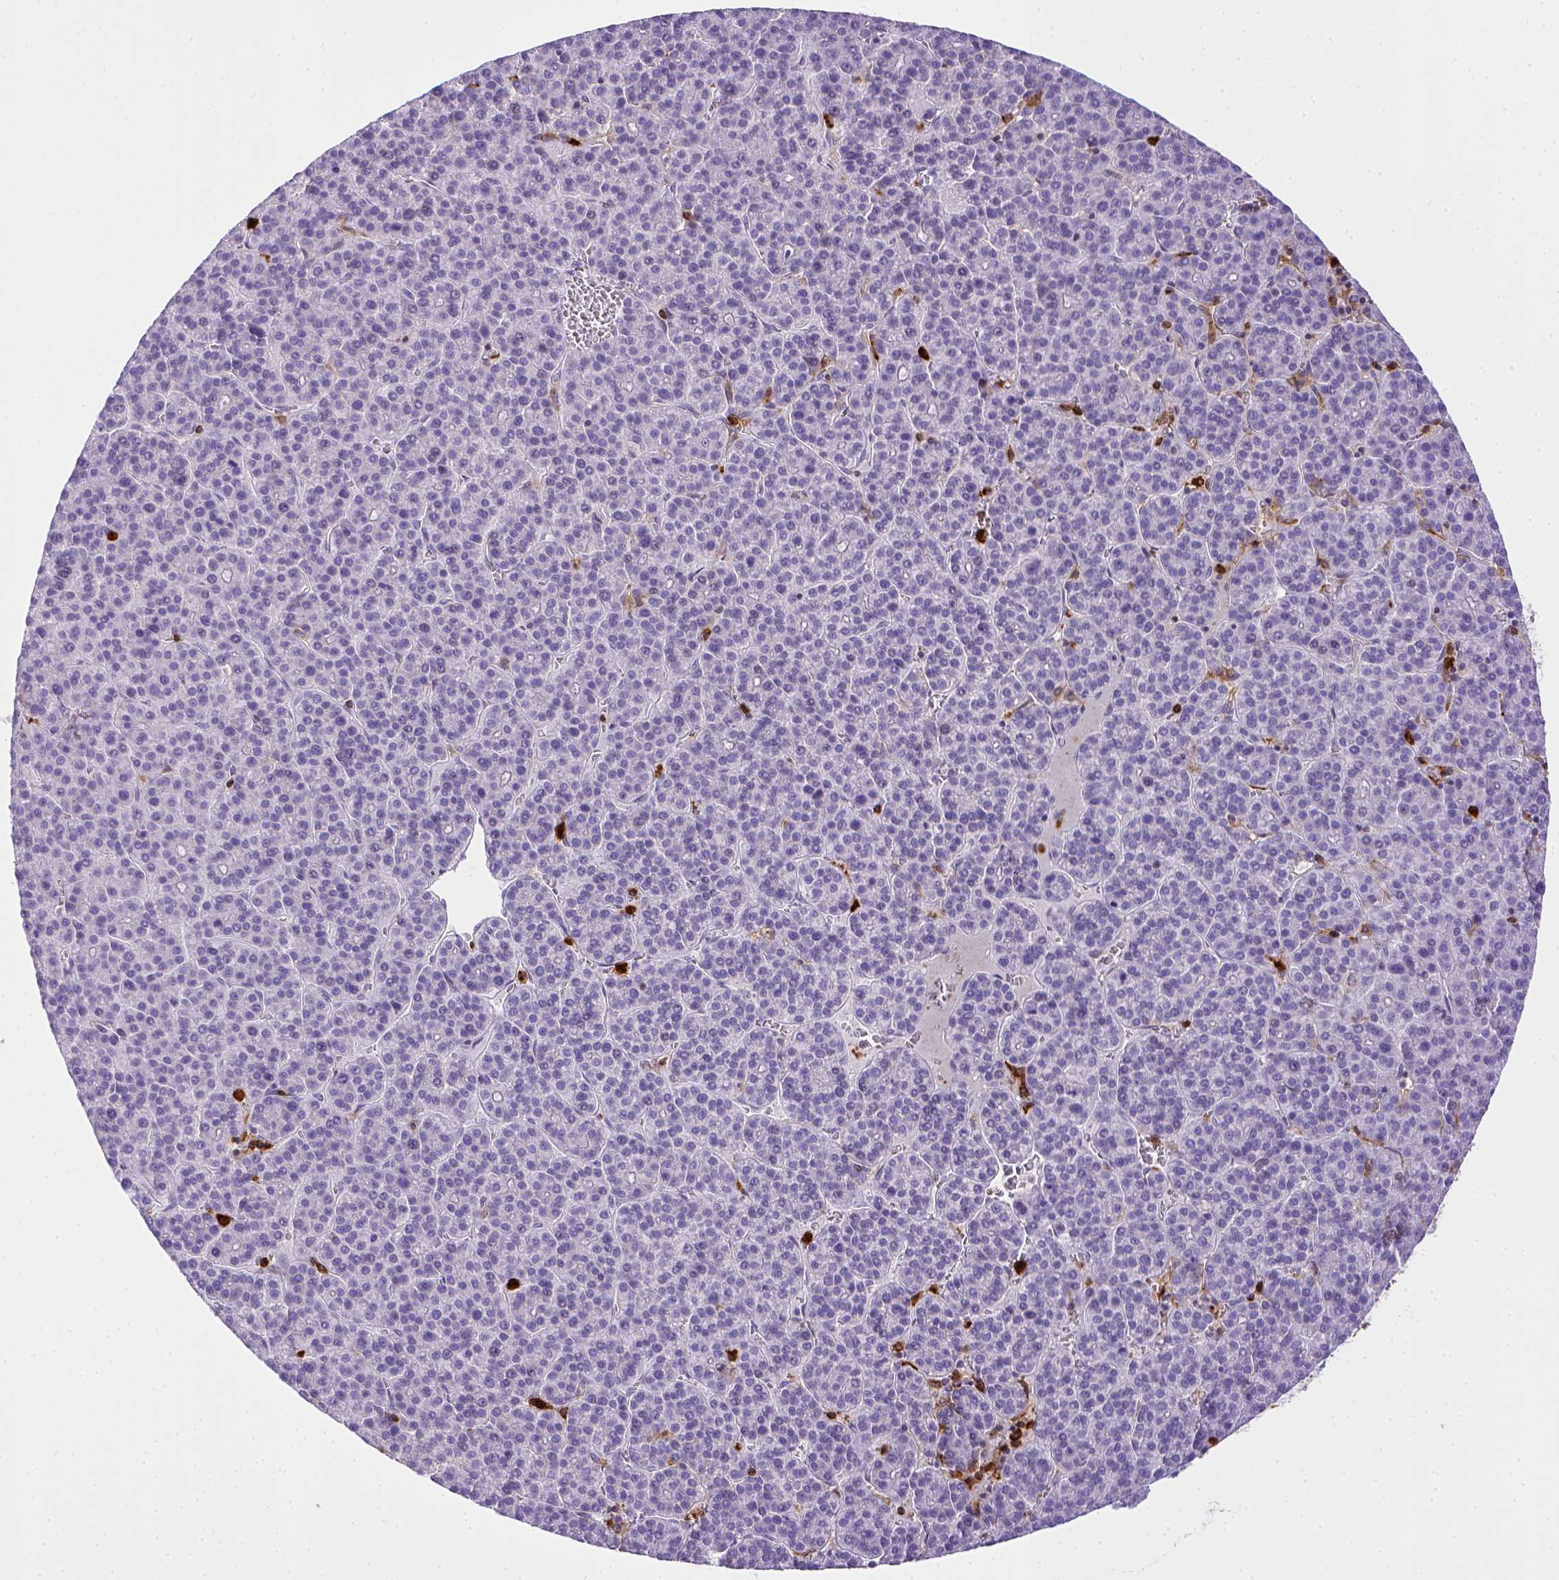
{"staining": {"intensity": "negative", "quantity": "none", "location": "none"}, "tissue": "liver cancer", "cell_type": "Tumor cells", "image_type": "cancer", "snomed": [{"axis": "morphology", "description": "Carcinoma, Hepatocellular, NOS"}, {"axis": "topography", "description": "Liver"}], "caption": "IHC of hepatocellular carcinoma (liver) reveals no expression in tumor cells. (DAB immunohistochemistry visualized using brightfield microscopy, high magnification).", "gene": "ITGAM", "patient": {"sex": "female", "age": 58}}